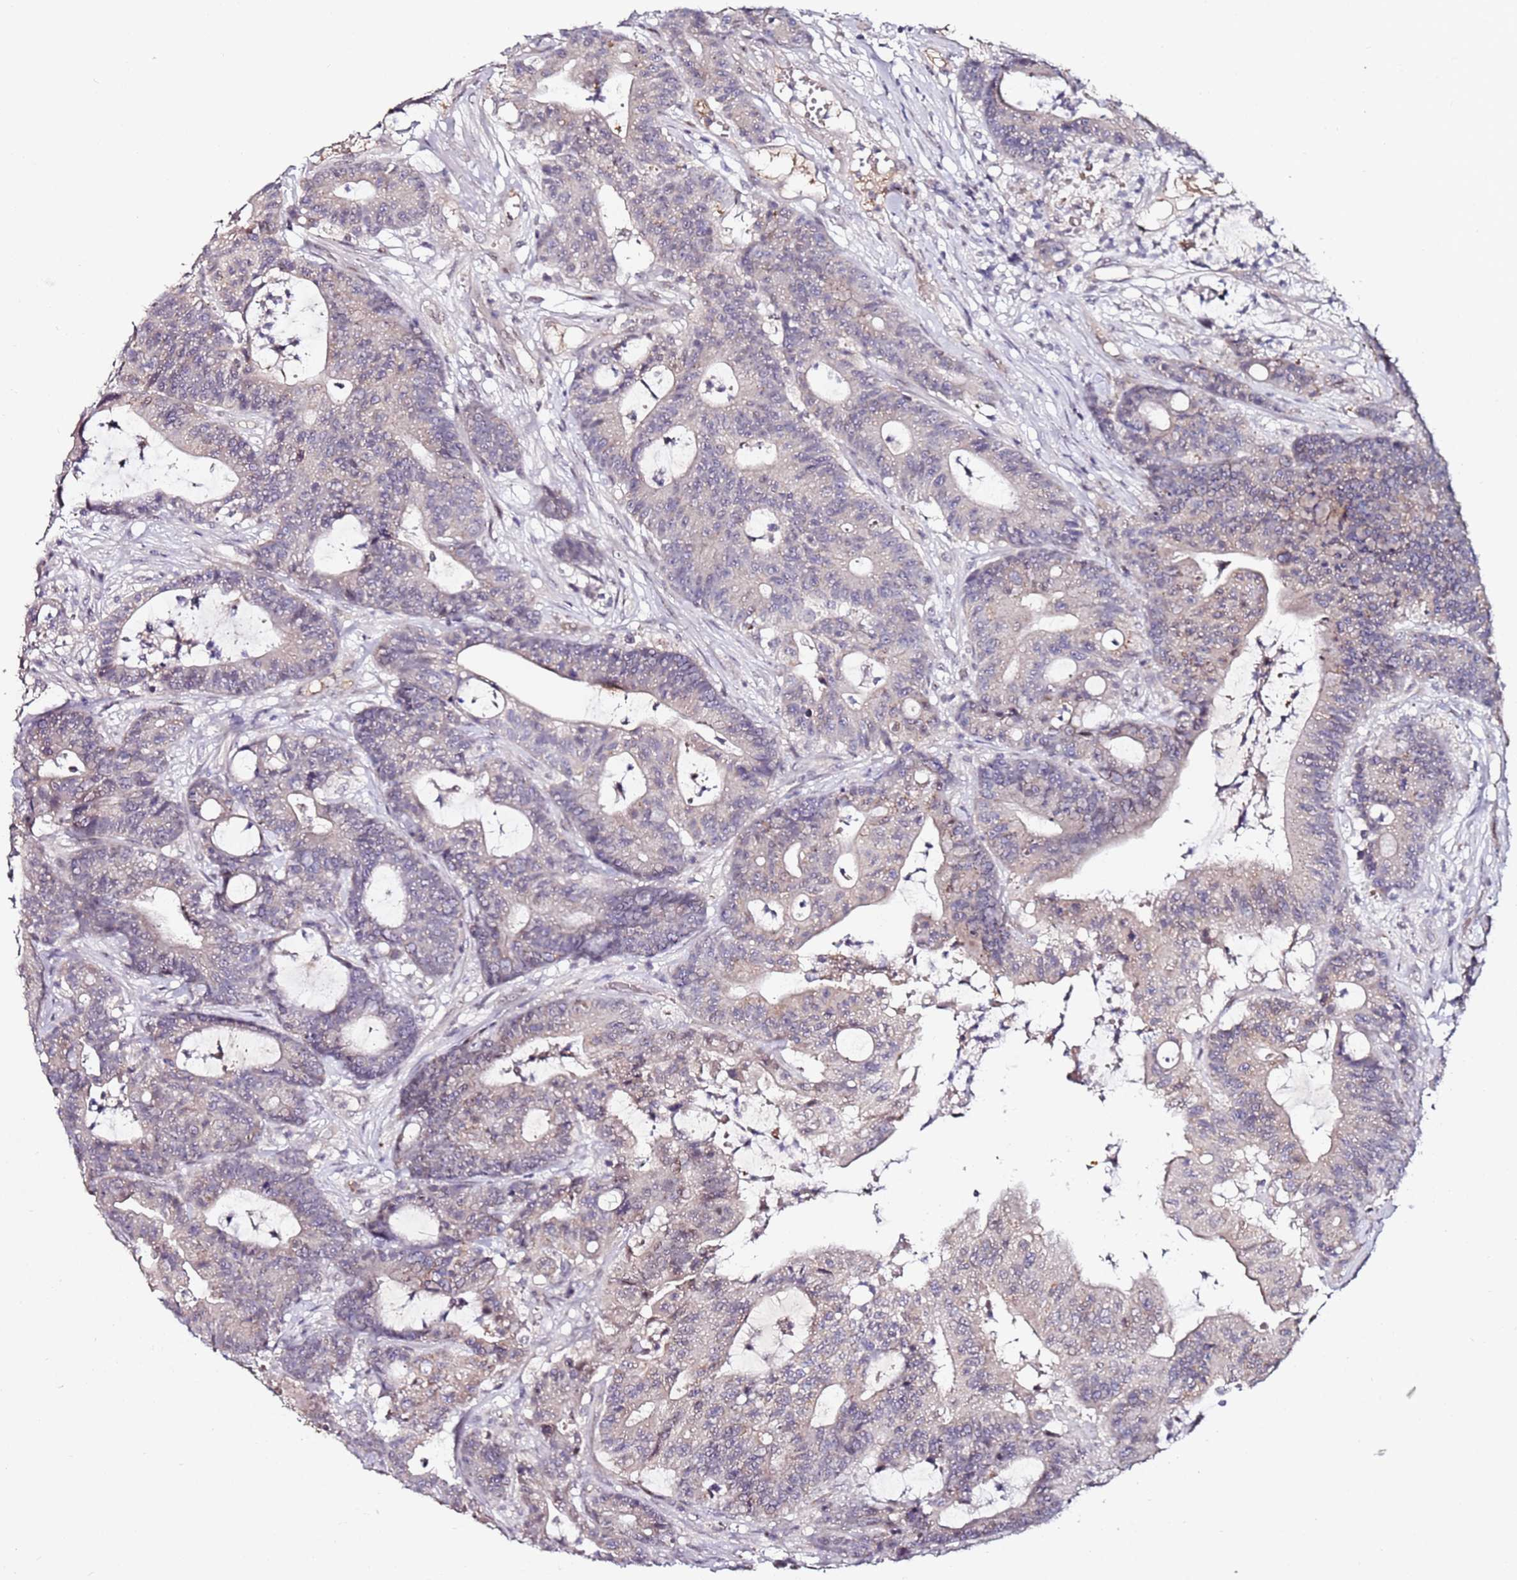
{"staining": {"intensity": "negative", "quantity": "none", "location": "none"}, "tissue": "colorectal cancer", "cell_type": "Tumor cells", "image_type": "cancer", "snomed": [{"axis": "morphology", "description": "Adenocarcinoma, NOS"}, {"axis": "topography", "description": "Colon"}], "caption": "The histopathology image demonstrates no staining of tumor cells in colorectal cancer (adenocarcinoma).", "gene": "DUSP28", "patient": {"sex": "female", "age": 84}}